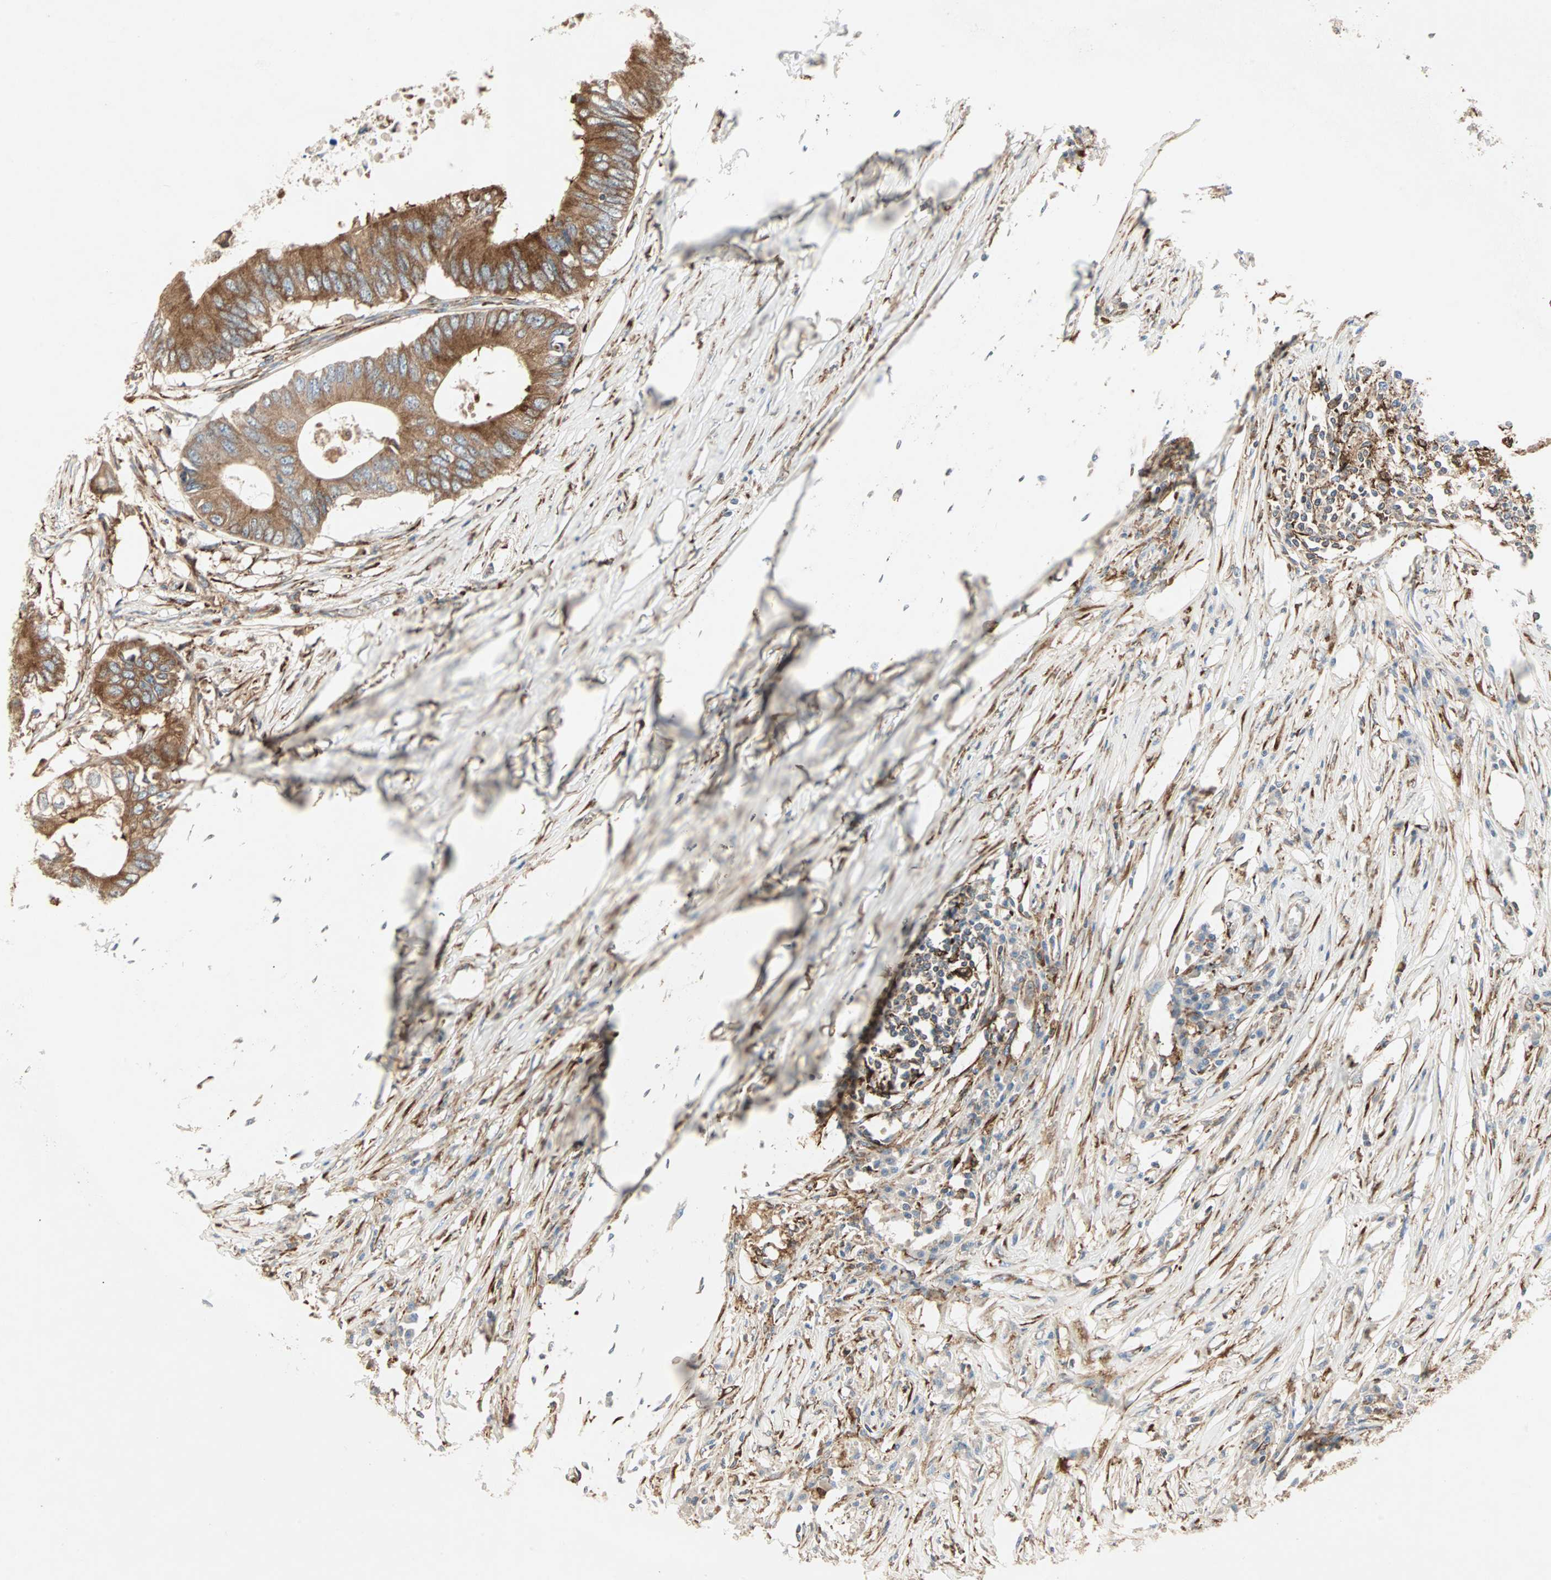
{"staining": {"intensity": "moderate", "quantity": ">75%", "location": "cytoplasmic/membranous"}, "tissue": "colorectal cancer", "cell_type": "Tumor cells", "image_type": "cancer", "snomed": [{"axis": "morphology", "description": "Adenocarcinoma, NOS"}, {"axis": "topography", "description": "Colon"}], "caption": "A photomicrograph of adenocarcinoma (colorectal) stained for a protein displays moderate cytoplasmic/membranous brown staining in tumor cells.", "gene": "H6PD", "patient": {"sex": "male", "age": 71}}